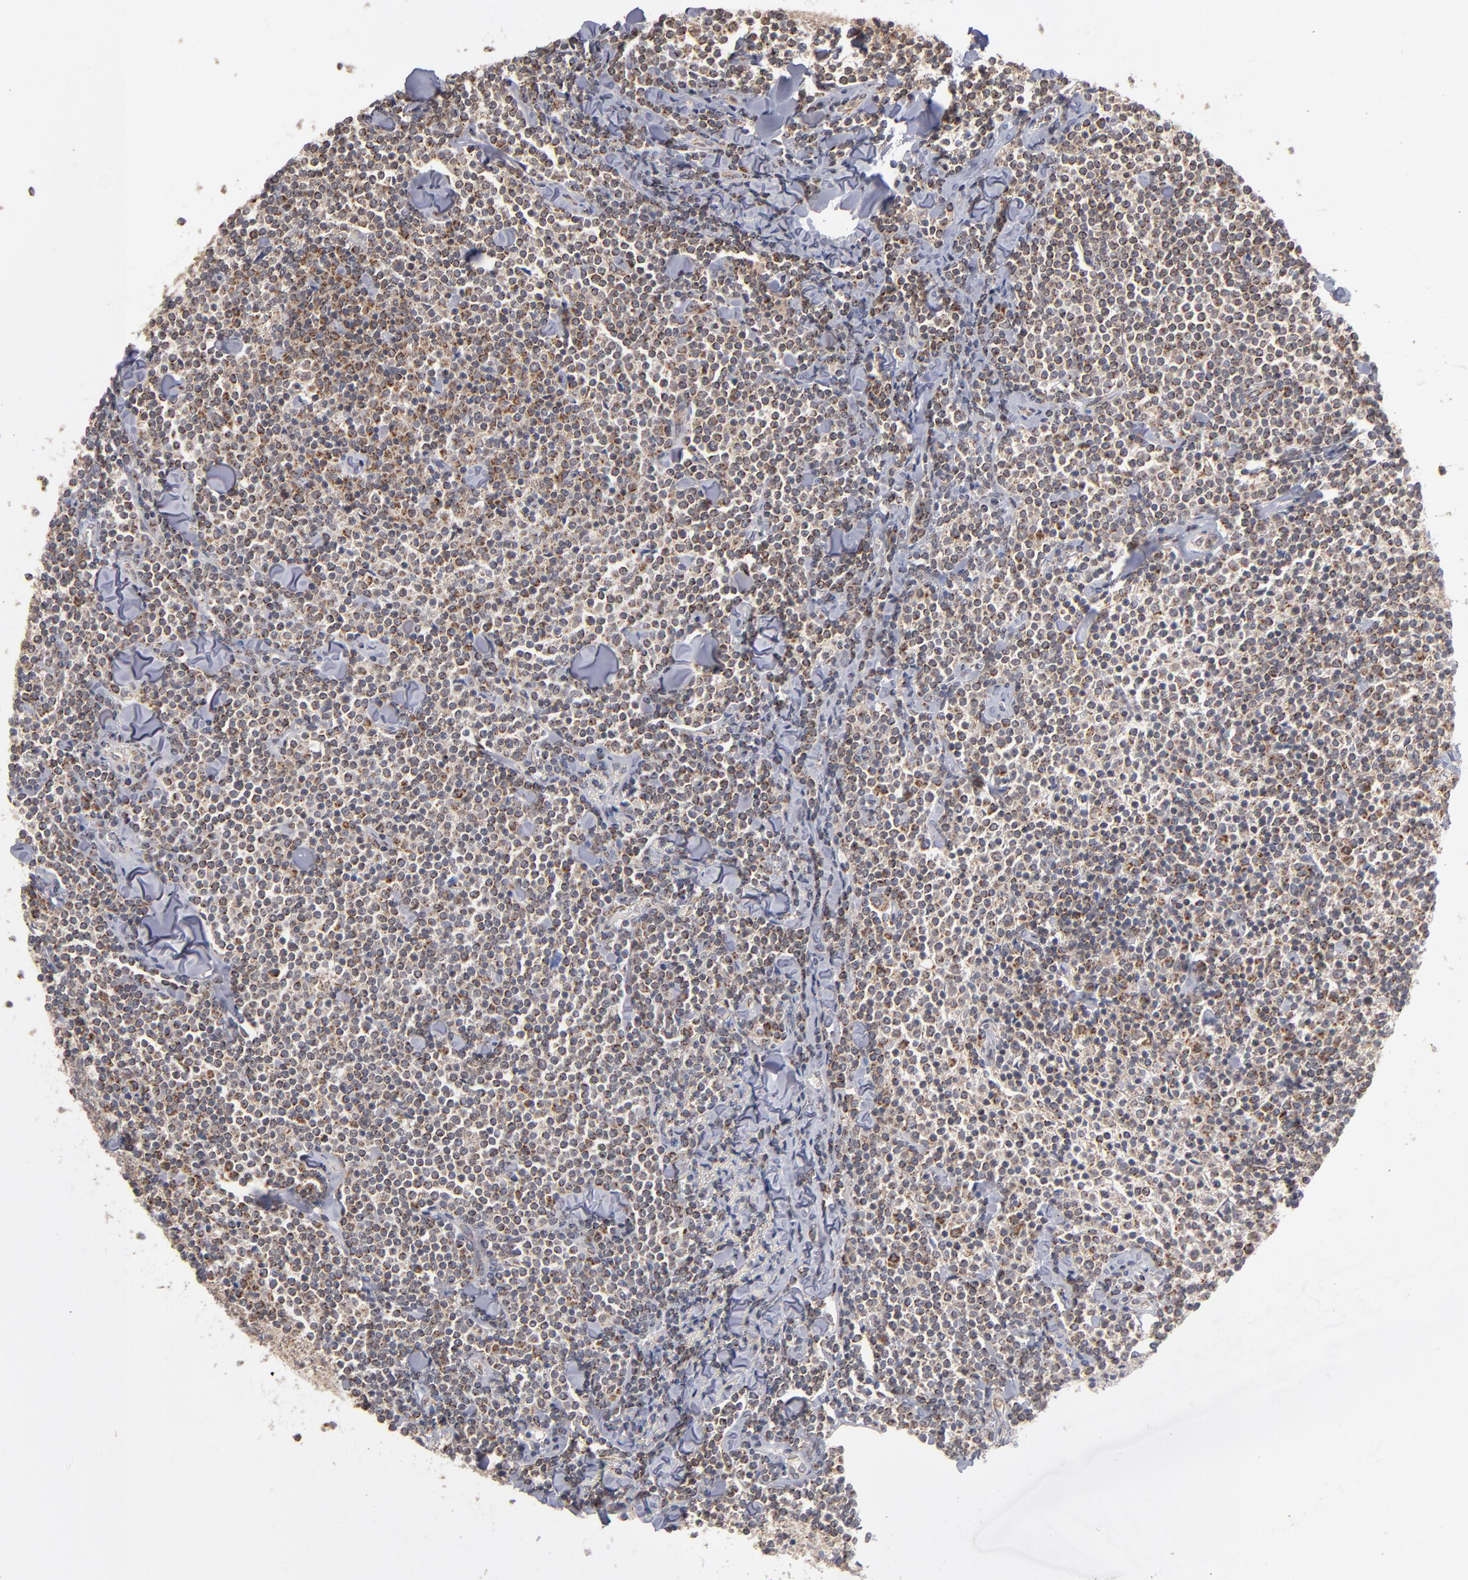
{"staining": {"intensity": "moderate", "quantity": ">75%", "location": "cytoplasmic/membranous"}, "tissue": "lymphoma", "cell_type": "Tumor cells", "image_type": "cancer", "snomed": [{"axis": "morphology", "description": "Malignant lymphoma, non-Hodgkin's type, Low grade"}, {"axis": "topography", "description": "Soft tissue"}], "caption": "Immunohistochemistry (IHC) photomicrograph of lymphoma stained for a protein (brown), which reveals medium levels of moderate cytoplasmic/membranous staining in about >75% of tumor cells.", "gene": "MIPOL1", "patient": {"sex": "male", "age": 92}}